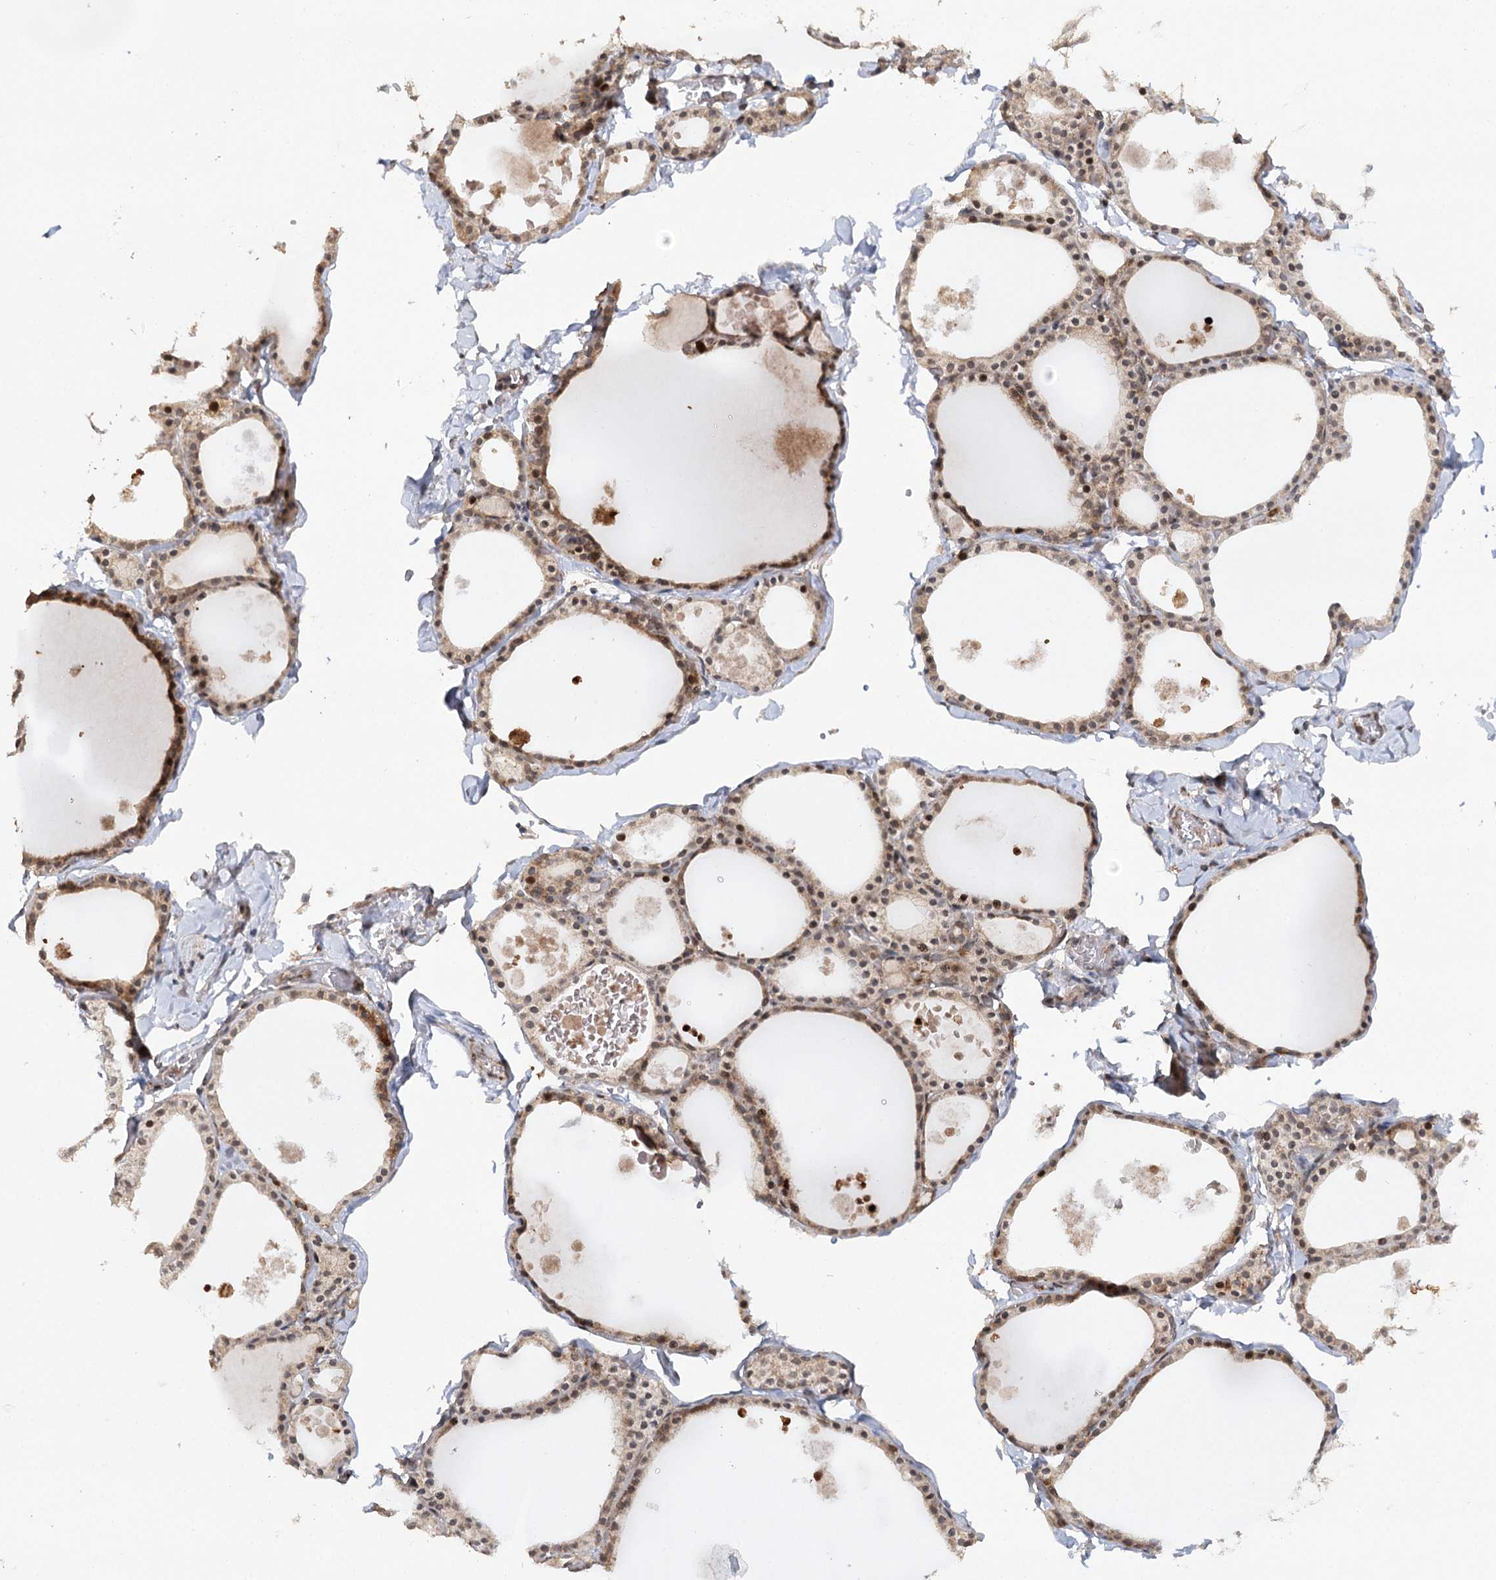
{"staining": {"intensity": "moderate", "quantity": ">75%", "location": "cytoplasmic/membranous,nuclear"}, "tissue": "thyroid gland", "cell_type": "Glandular cells", "image_type": "normal", "snomed": [{"axis": "morphology", "description": "Normal tissue, NOS"}, {"axis": "topography", "description": "Thyroid gland"}], "caption": "A high-resolution histopathology image shows immunohistochemistry staining of unremarkable thyroid gland, which displays moderate cytoplasmic/membranous,nuclear staining in approximately >75% of glandular cells.", "gene": "ZNRF3", "patient": {"sex": "male", "age": 56}}